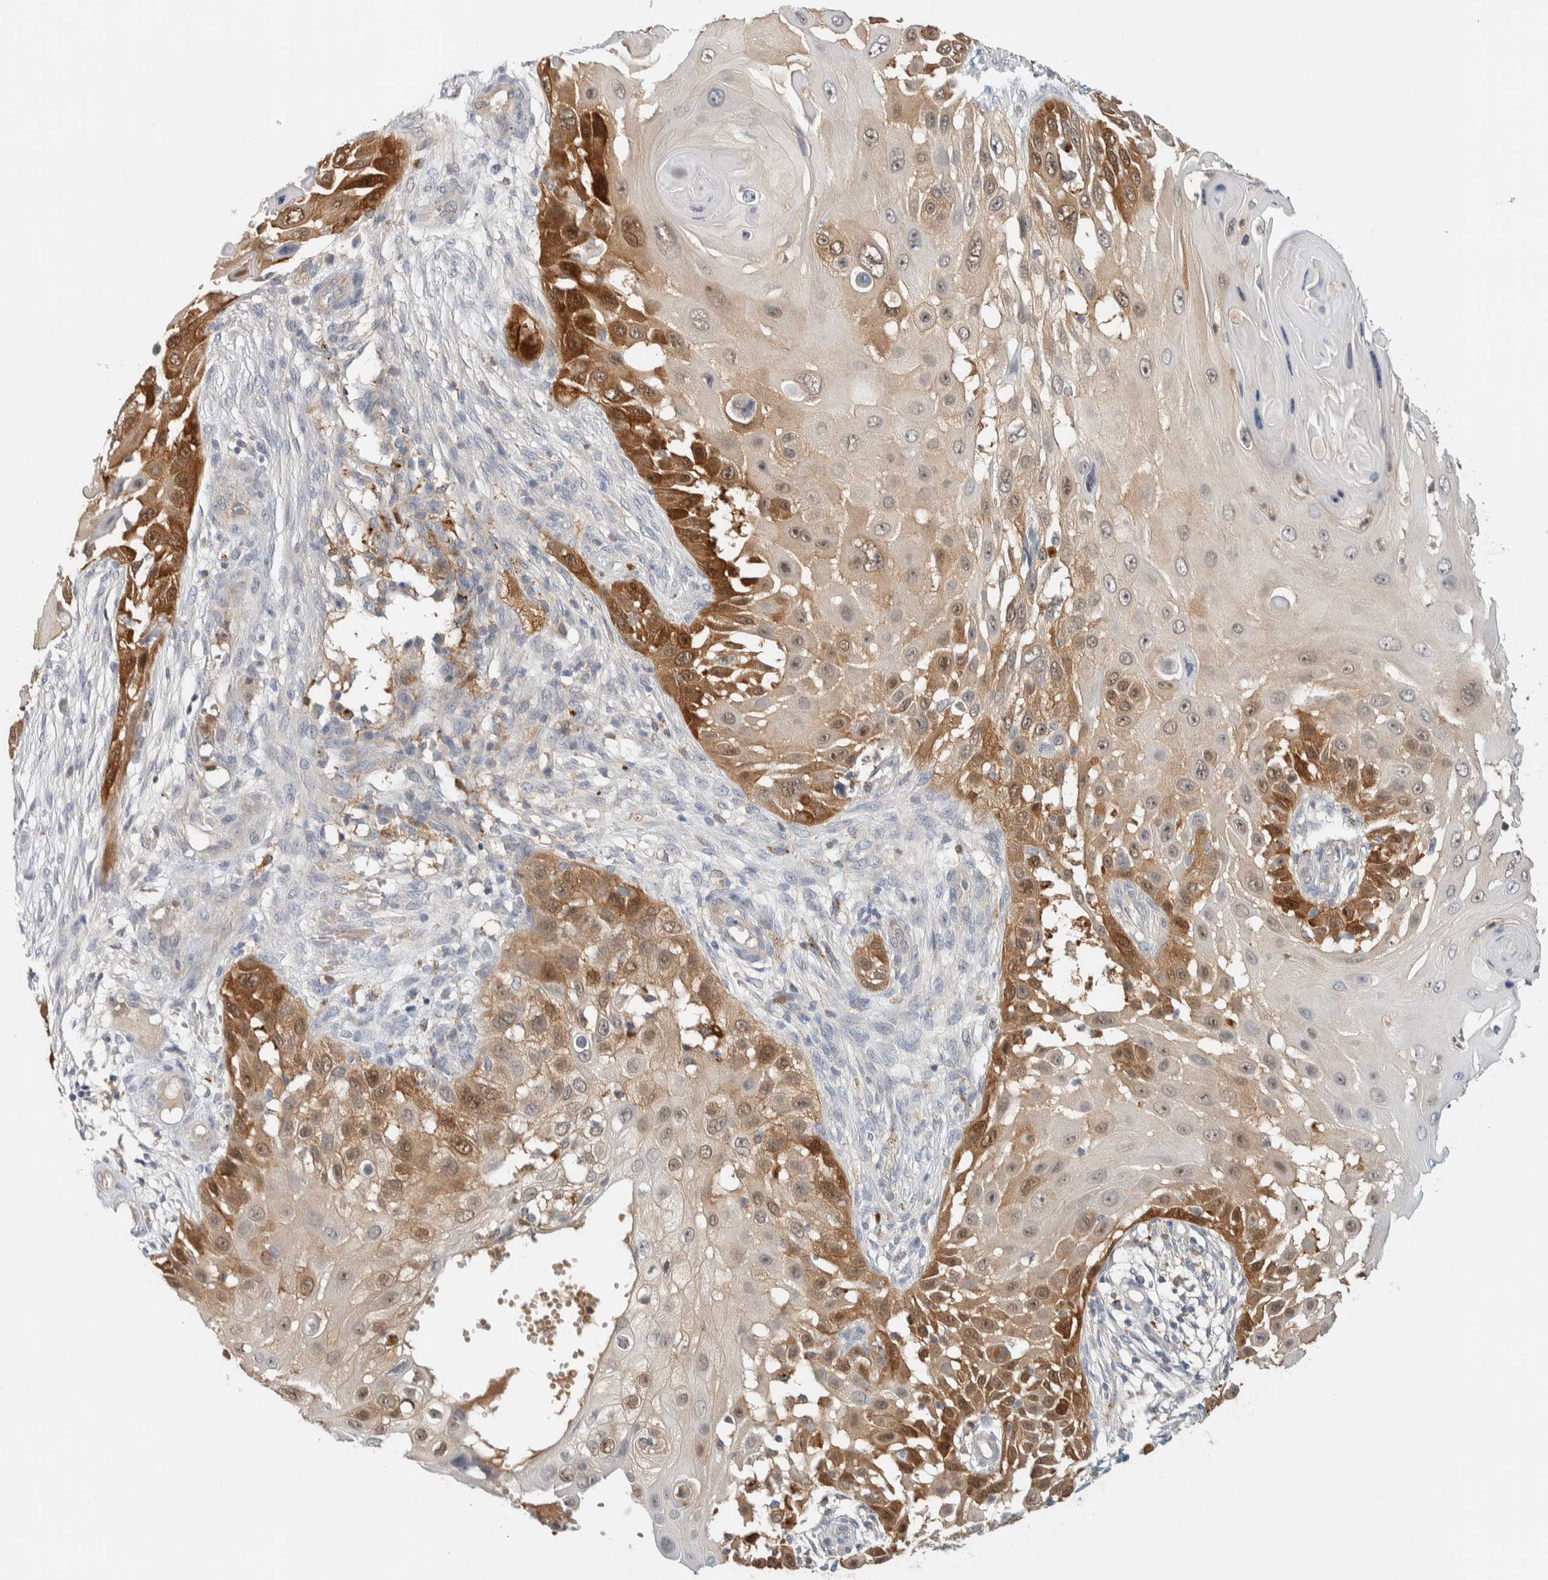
{"staining": {"intensity": "strong", "quantity": "<25%", "location": "cytoplasmic/membranous,nuclear"}, "tissue": "skin cancer", "cell_type": "Tumor cells", "image_type": "cancer", "snomed": [{"axis": "morphology", "description": "Squamous cell carcinoma, NOS"}, {"axis": "topography", "description": "Skin"}], "caption": "Skin cancer stained with a brown dye shows strong cytoplasmic/membranous and nuclear positive staining in about <25% of tumor cells.", "gene": "GCLM", "patient": {"sex": "female", "age": 44}}